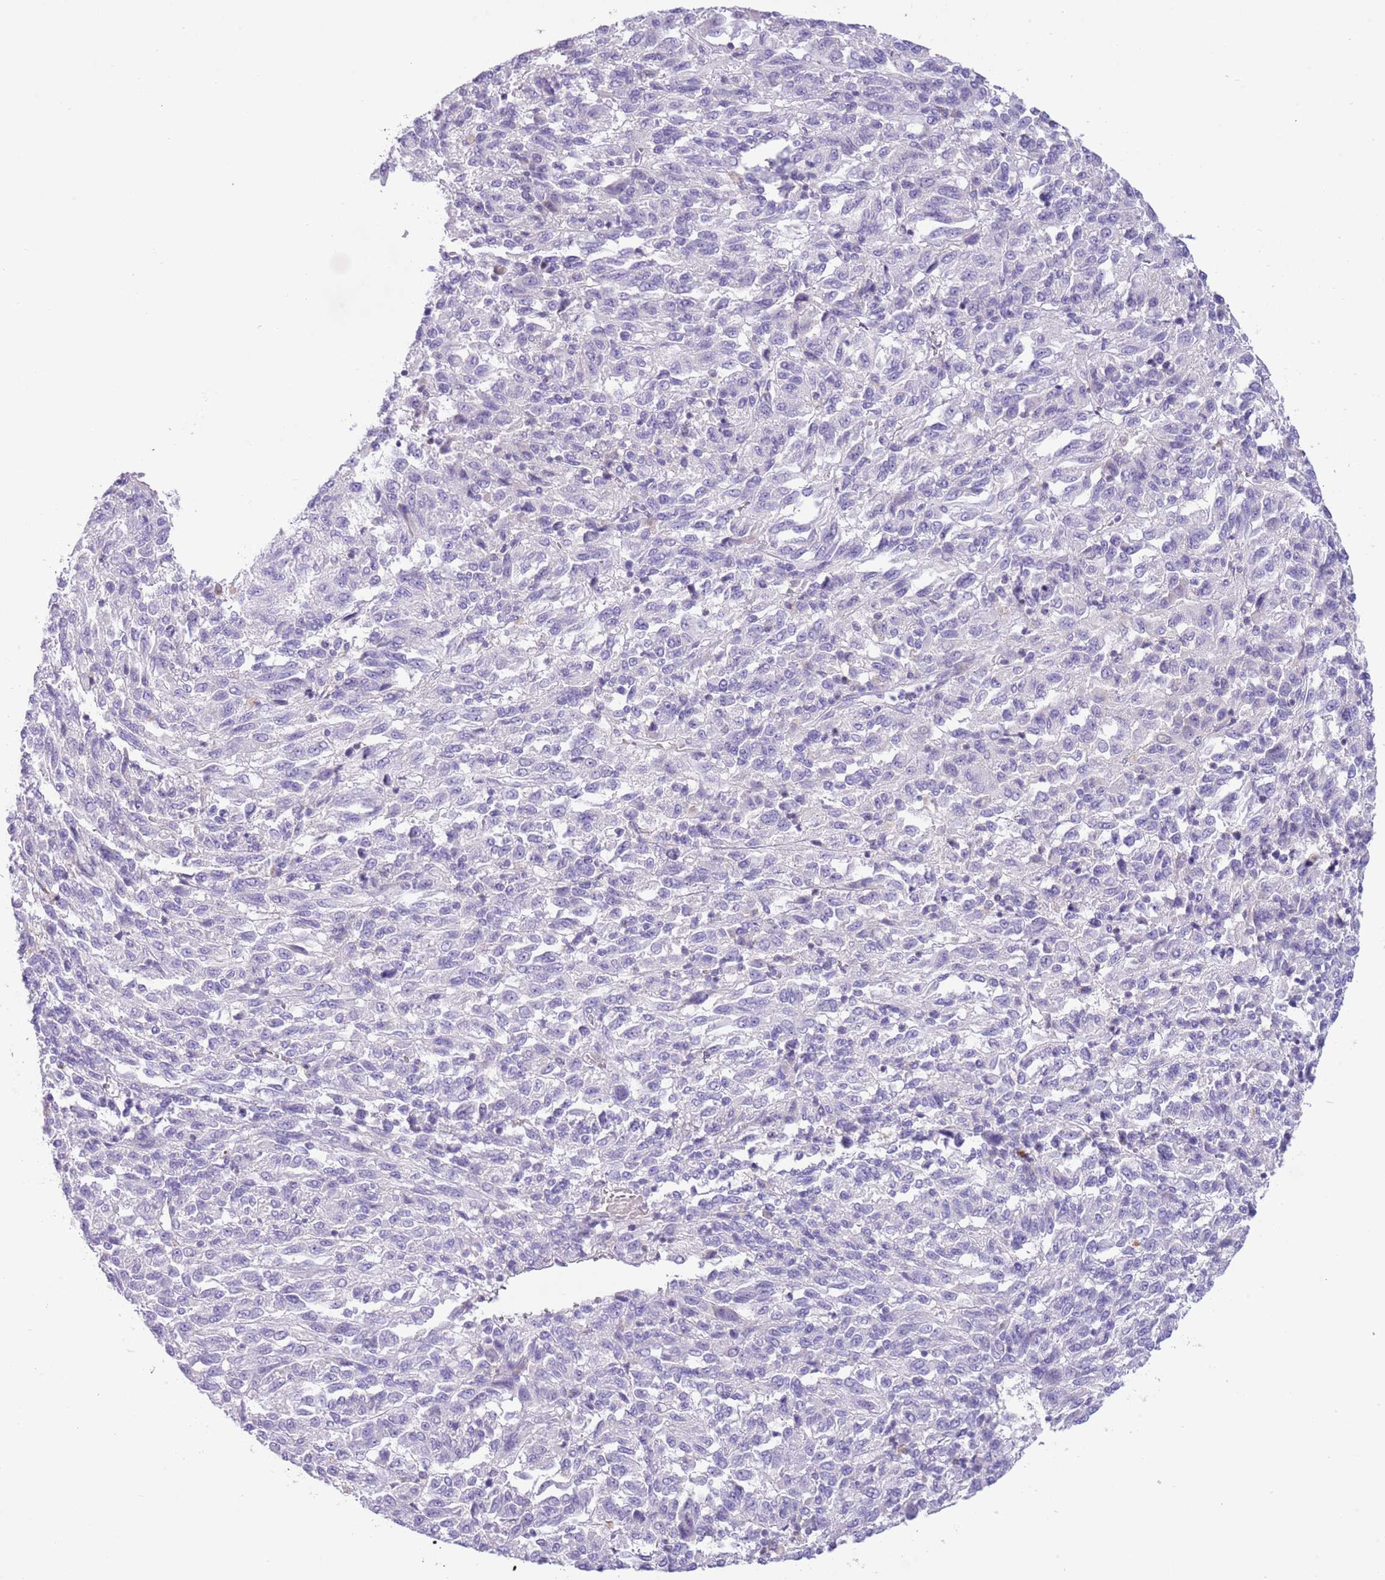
{"staining": {"intensity": "negative", "quantity": "none", "location": "none"}, "tissue": "melanoma", "cell_type": "Tumor cells", "image_type": "cancer", "snomed": [{"axis": "morphology", "description": "Malignant melanoma, Metastatic site"}, {"axis": "topography", "description": "Lung"}], "caption": "This is an immunohistochemistry histopathology image of human malignant melanoma (metastatic site). There is no positivity in tumor cells.", "gene": "TOX2", "patient": {"sex": "male", "age": 64}}